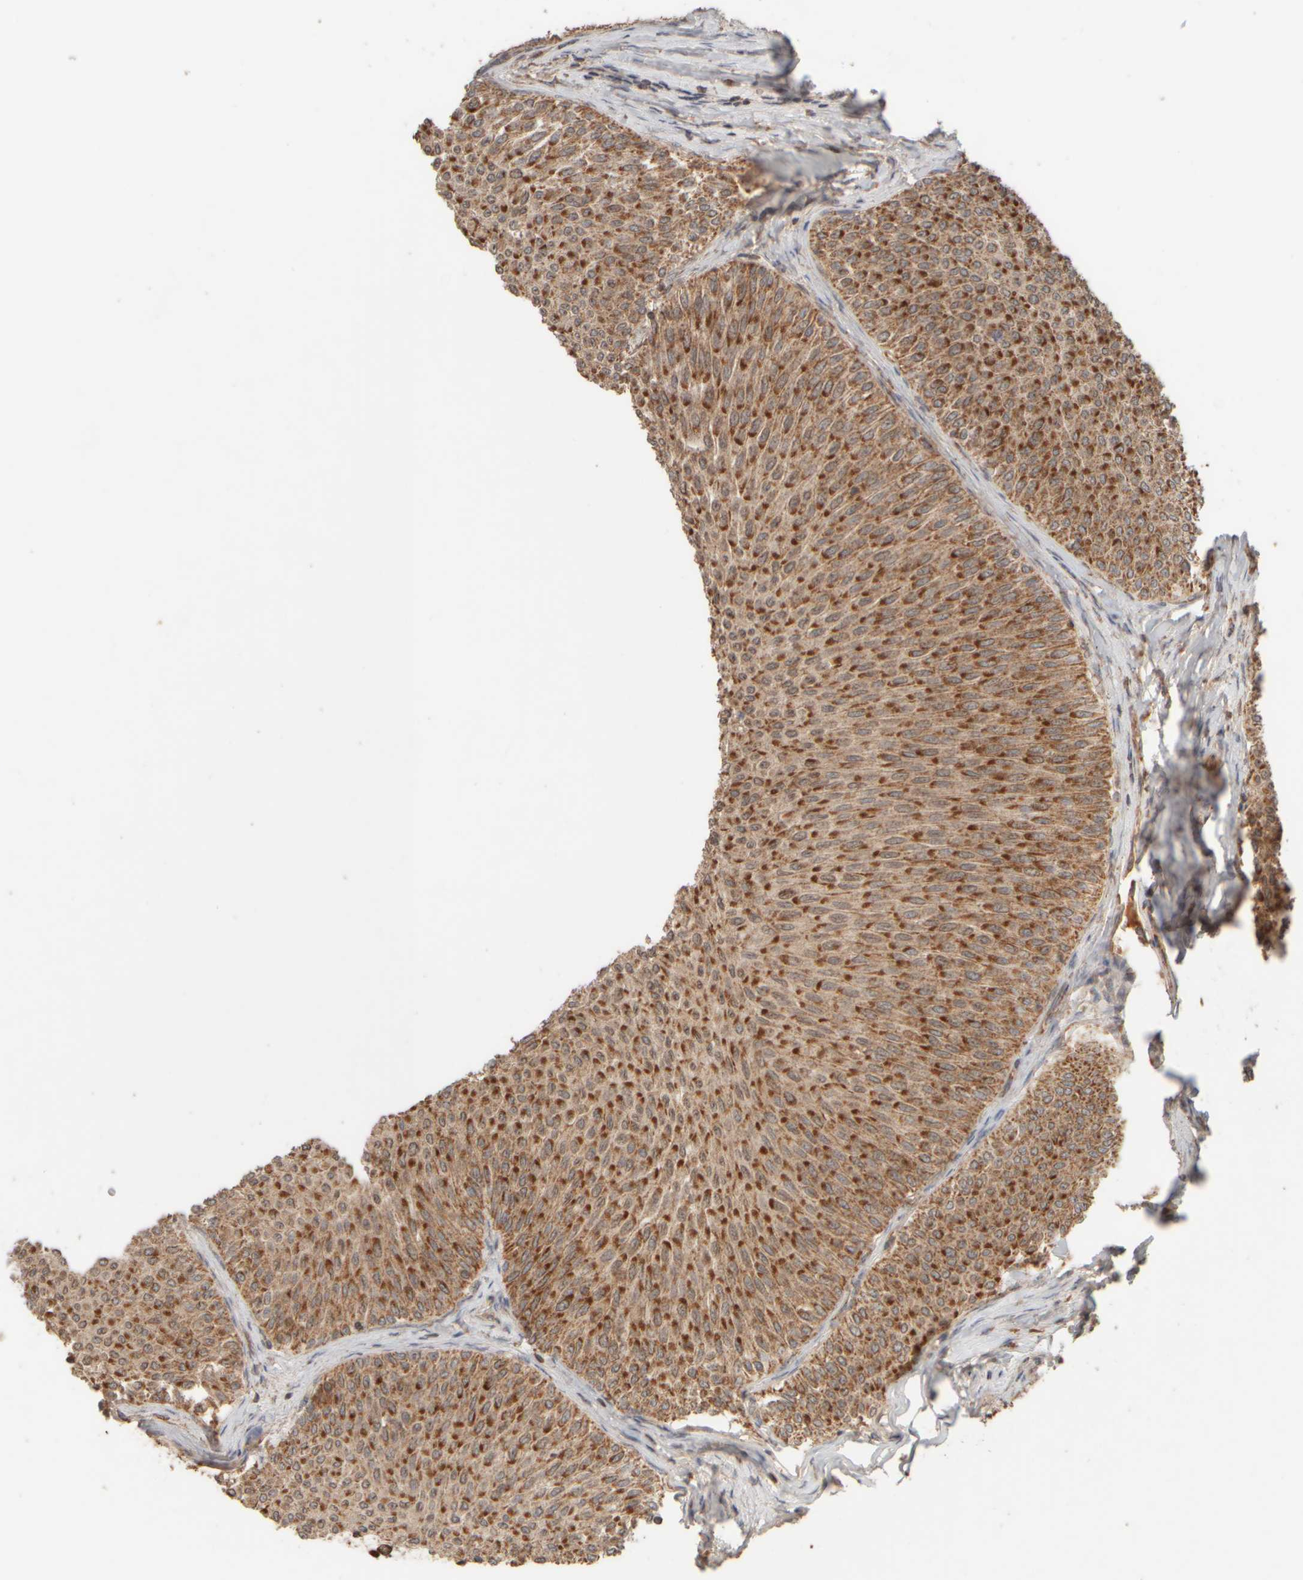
{"staining": {"intensity": "strong", "quantity": ">75%", "location": "cytoplasmic/membranous"}, "tissue": "urothelial cancer", "cell_type": "Tumor cells", "image_type": "cancer", "snomed": [{"axis": "morphology", "description": "Urothelial carcinoma, Low grade"}, {"axis": "topography", "description": "Urinary bladder"}], "caption": "Brown immunohistochemical staining in human urothelial carcinoma (low-grade) displays strong cytoplasmic/membranous staining in about >75% of tumor cells.", "gene": "EIF2B3", "patient": {"sex": "male", "age": 78}}